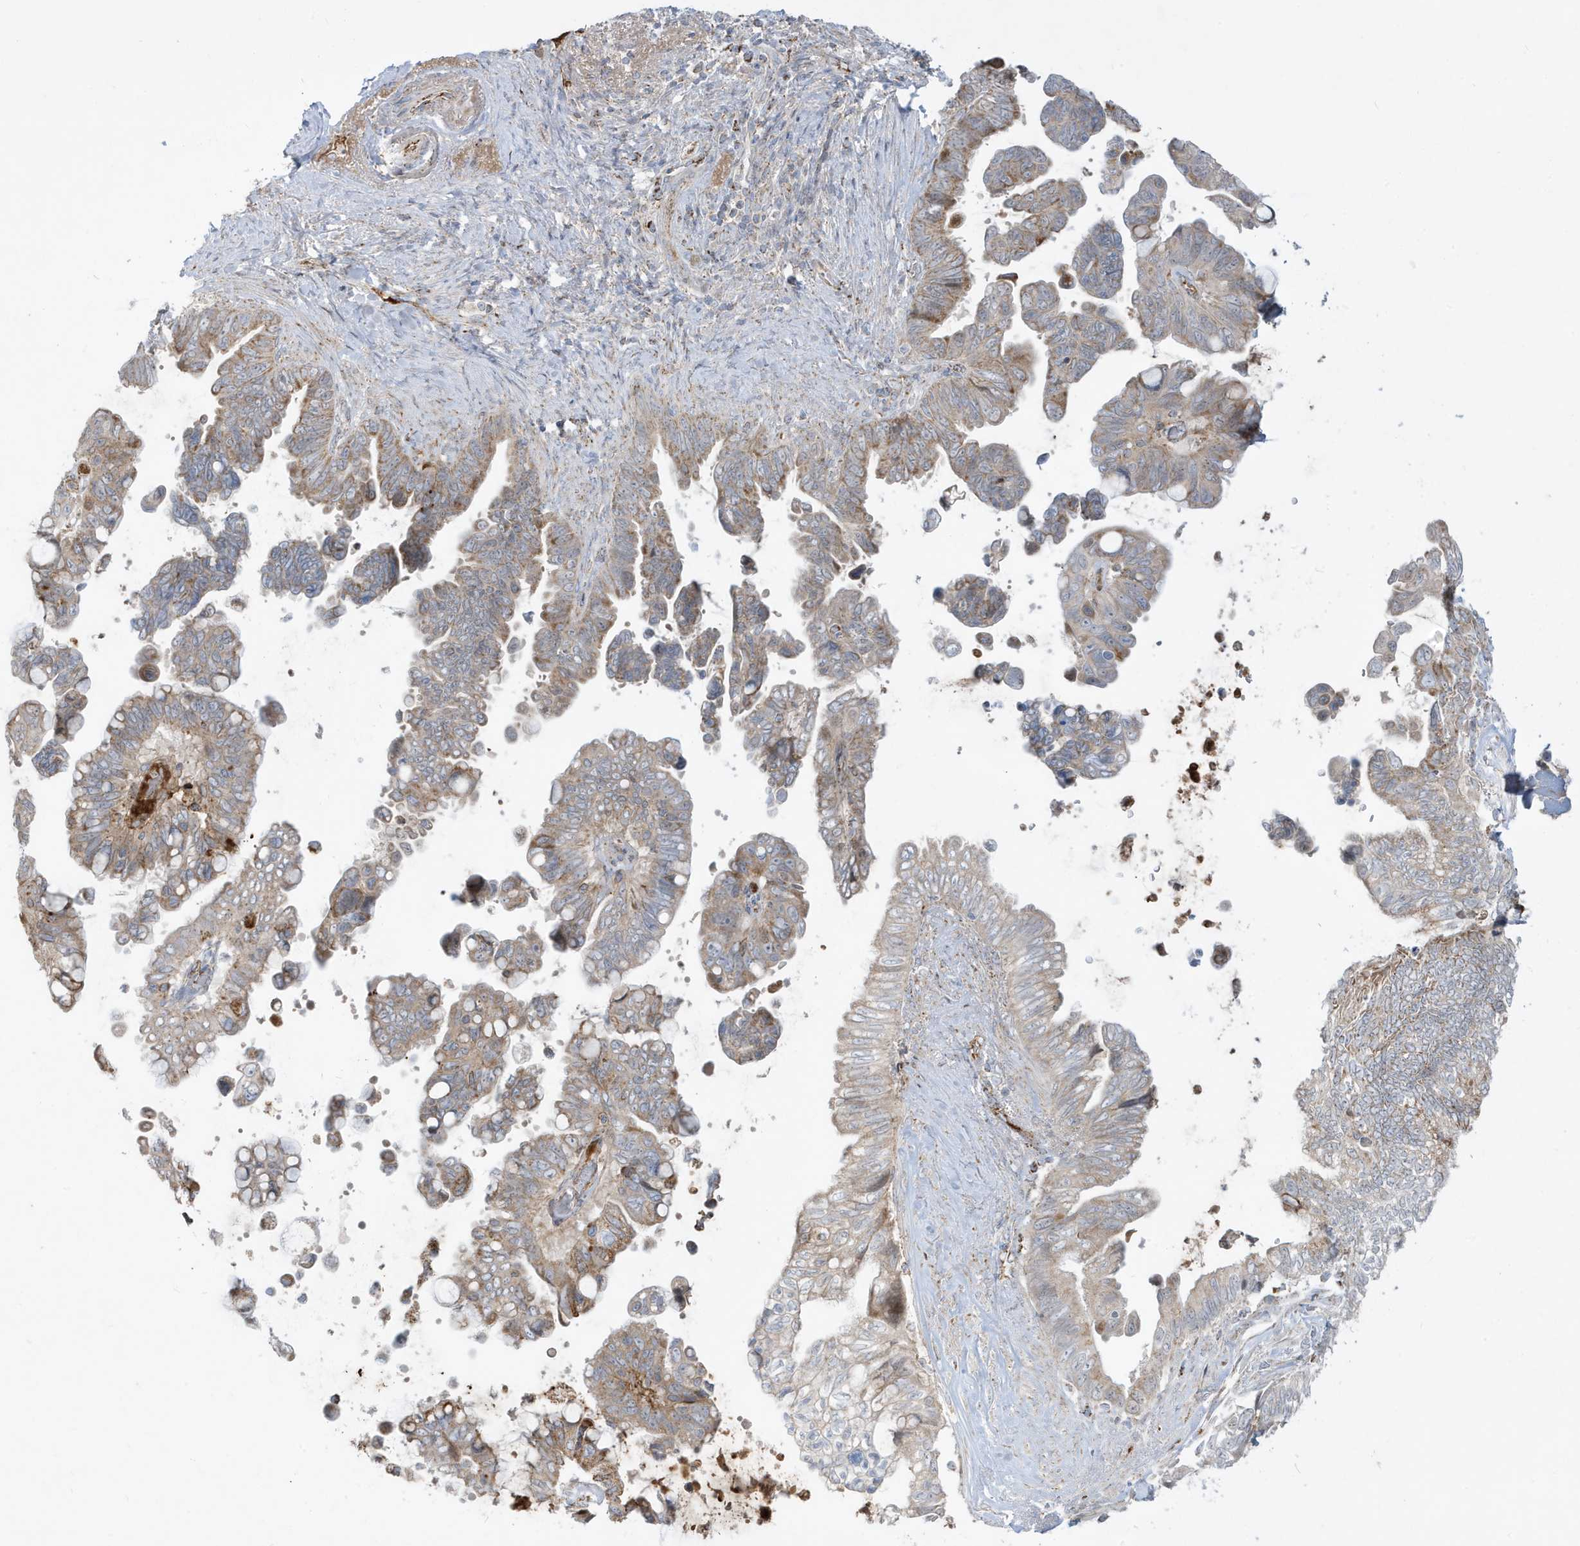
{"staining": {"intensity": "weak", "quantity": "25%-75%", "location": "cytoplasmic/membranous"}, "tissue": "pancreatic cancer", "cell_type": "Tumor cells", "image_type": "cancer", "snomed": [{"axis": "morphology", "description": "Adenocarcinoma, NOS"}, {"axis": "topography", "description": "Pancreas"}], "caption": "Weak cytoplasmic/membranous positivity is seen in approximately 25%-75% of tumor cells in pancreatic cancer.", "gene": "IFT57", "patient": {"sex": "female", "age": 72}}